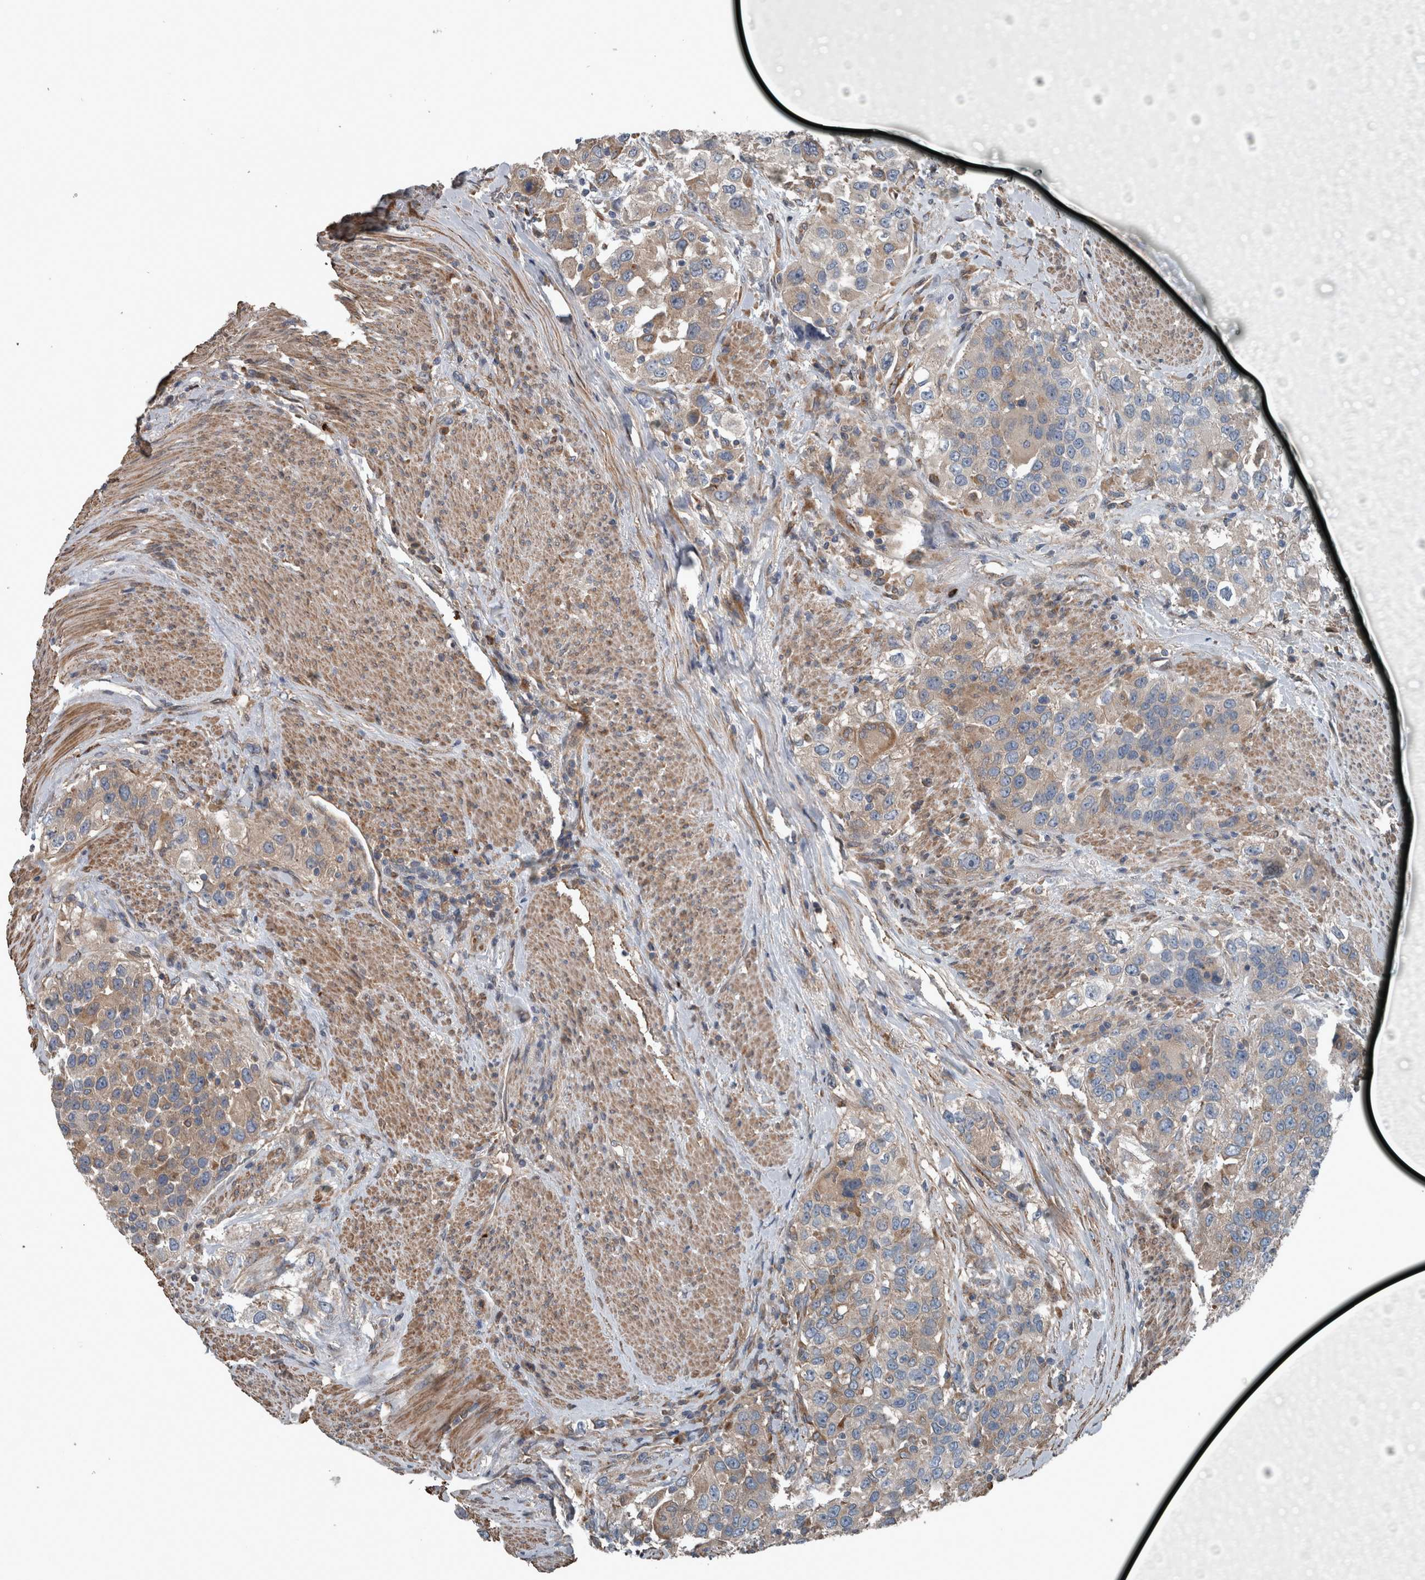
{"staining": {"intensity": "weak", "quantity": ">75%", "location": "cytoplasmic/membranous"}, "tissue": "urothelial cancer", "cell_type": "Tumor cells", "image_type": "cancer", "snomed": [{"axis": "morphology", "description": "Urothelial carcinoma, High grade"}, {"axis": "topography", "description": "Urinary bladder"}], "caption": "Immunohistochemistry (IHC) histopathology image of neoplastic tissue: urothelial cancer stained using immunohistochemistry (IHC) shows low levels of weak protein expression localized specifically in the cytoplasmic/membranous of tumor cells, appearing as a cytoplasmic/membranous brown color.", "gene": "EXOC8", "patient": {"sex": "female", "age": 80}}